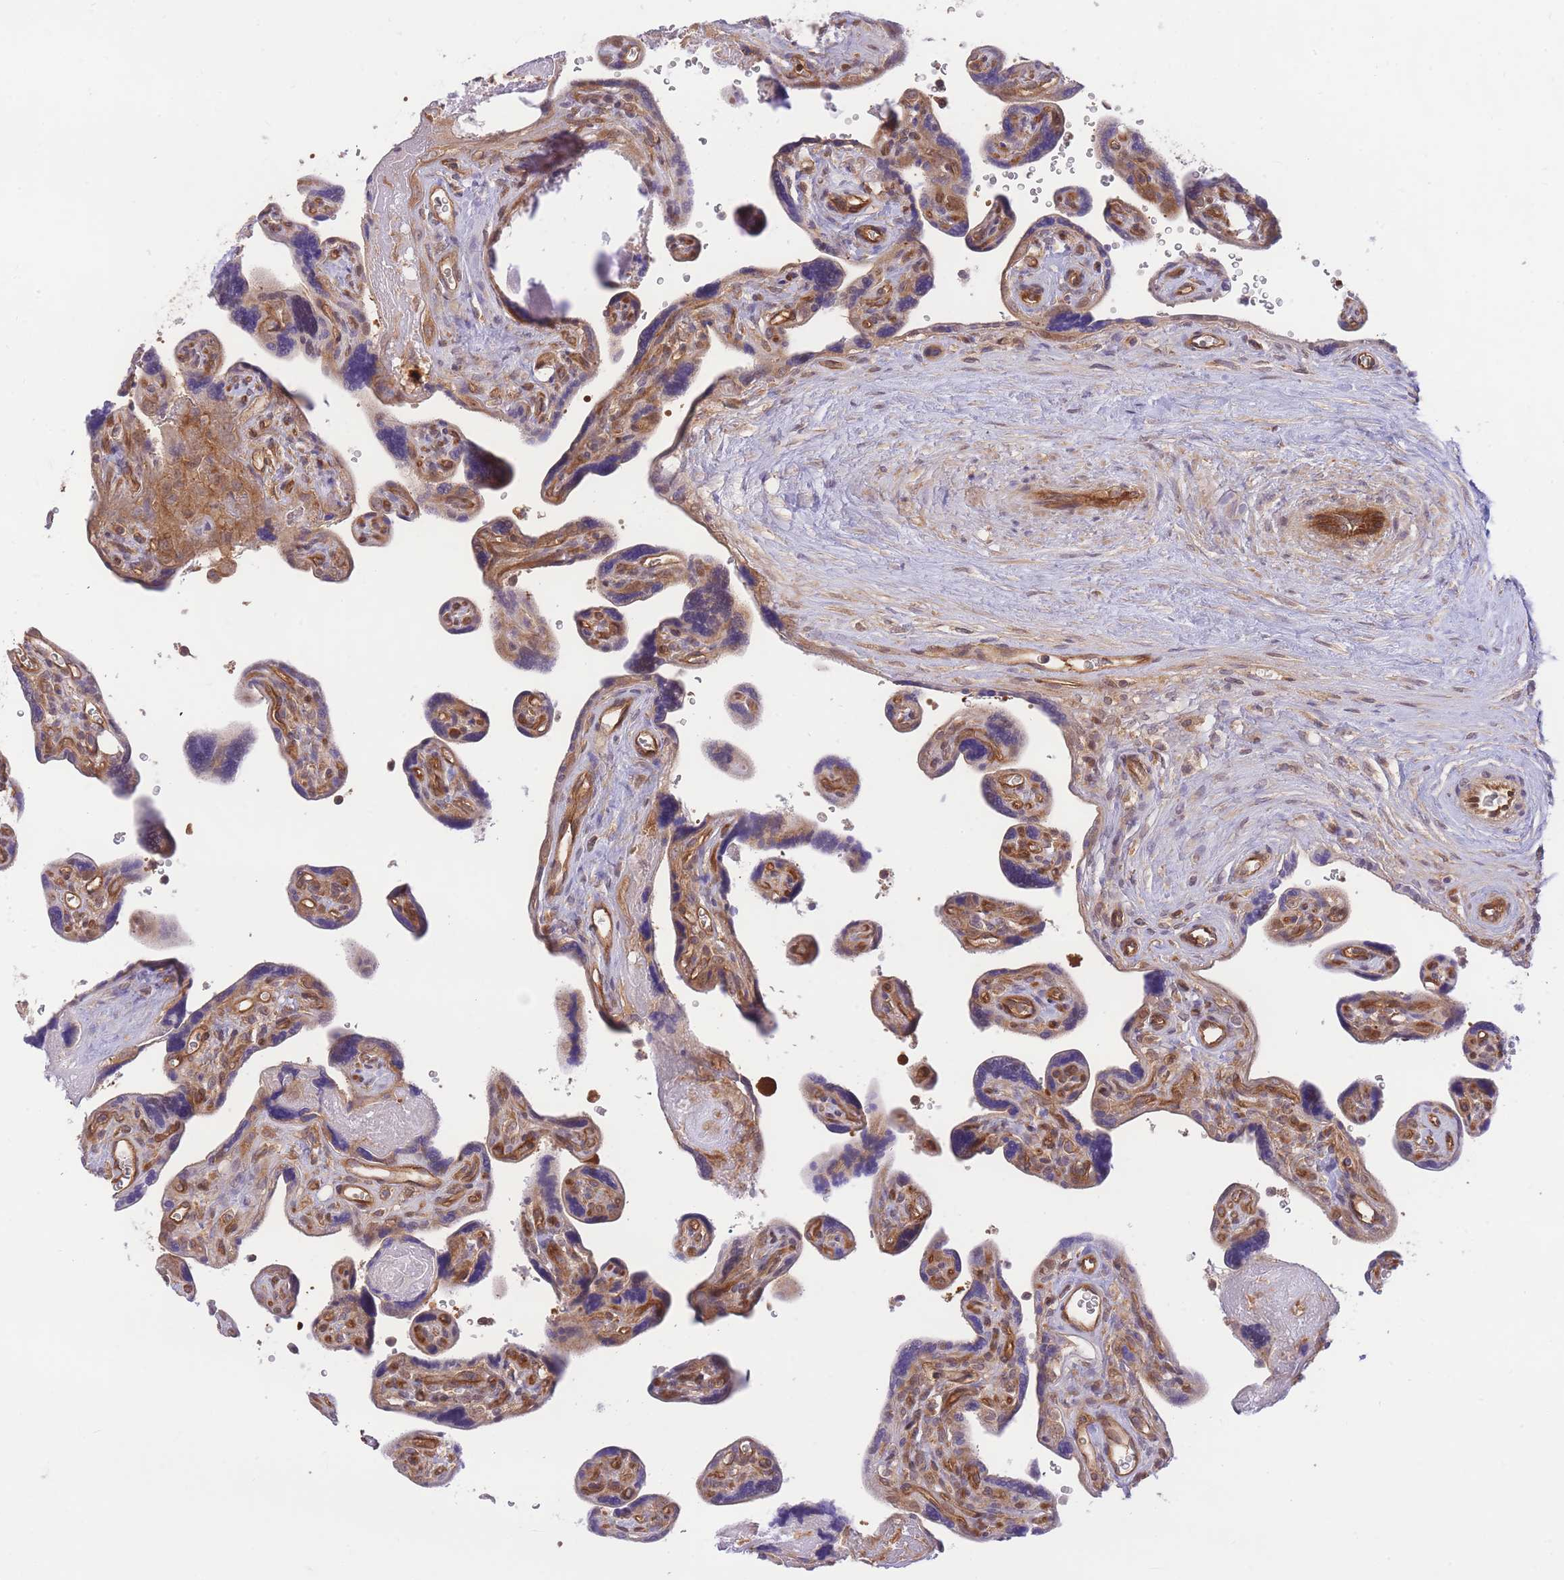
{"staining": {"intensity": "moderate", "quantity": ">75%", "location": "cytoplasmic/membranous,nuclear"}, "tissue": "placenta", "cell_type": "Decidual cells", "image_type": "normal", "snomed": [{"axis": "morphology", "description": "Normal tissue, NOS"}, {"axis": "topography", "description": "Placenta"}], "caption": "Immunohistochemical staining of benign placenta demonstrates >75% levels of moderate cytoplasmic/membranous,nuclear protein expression in approximately >75% of decidual cells. The staining is performed using DAB (3,3'-diaminobenzidine) brown chromogen to label protein expression. The nuclei are counter-stained blue using hematoxylin.", "gene": "PREP", "patient": {"sex": "female", "age": 39}}